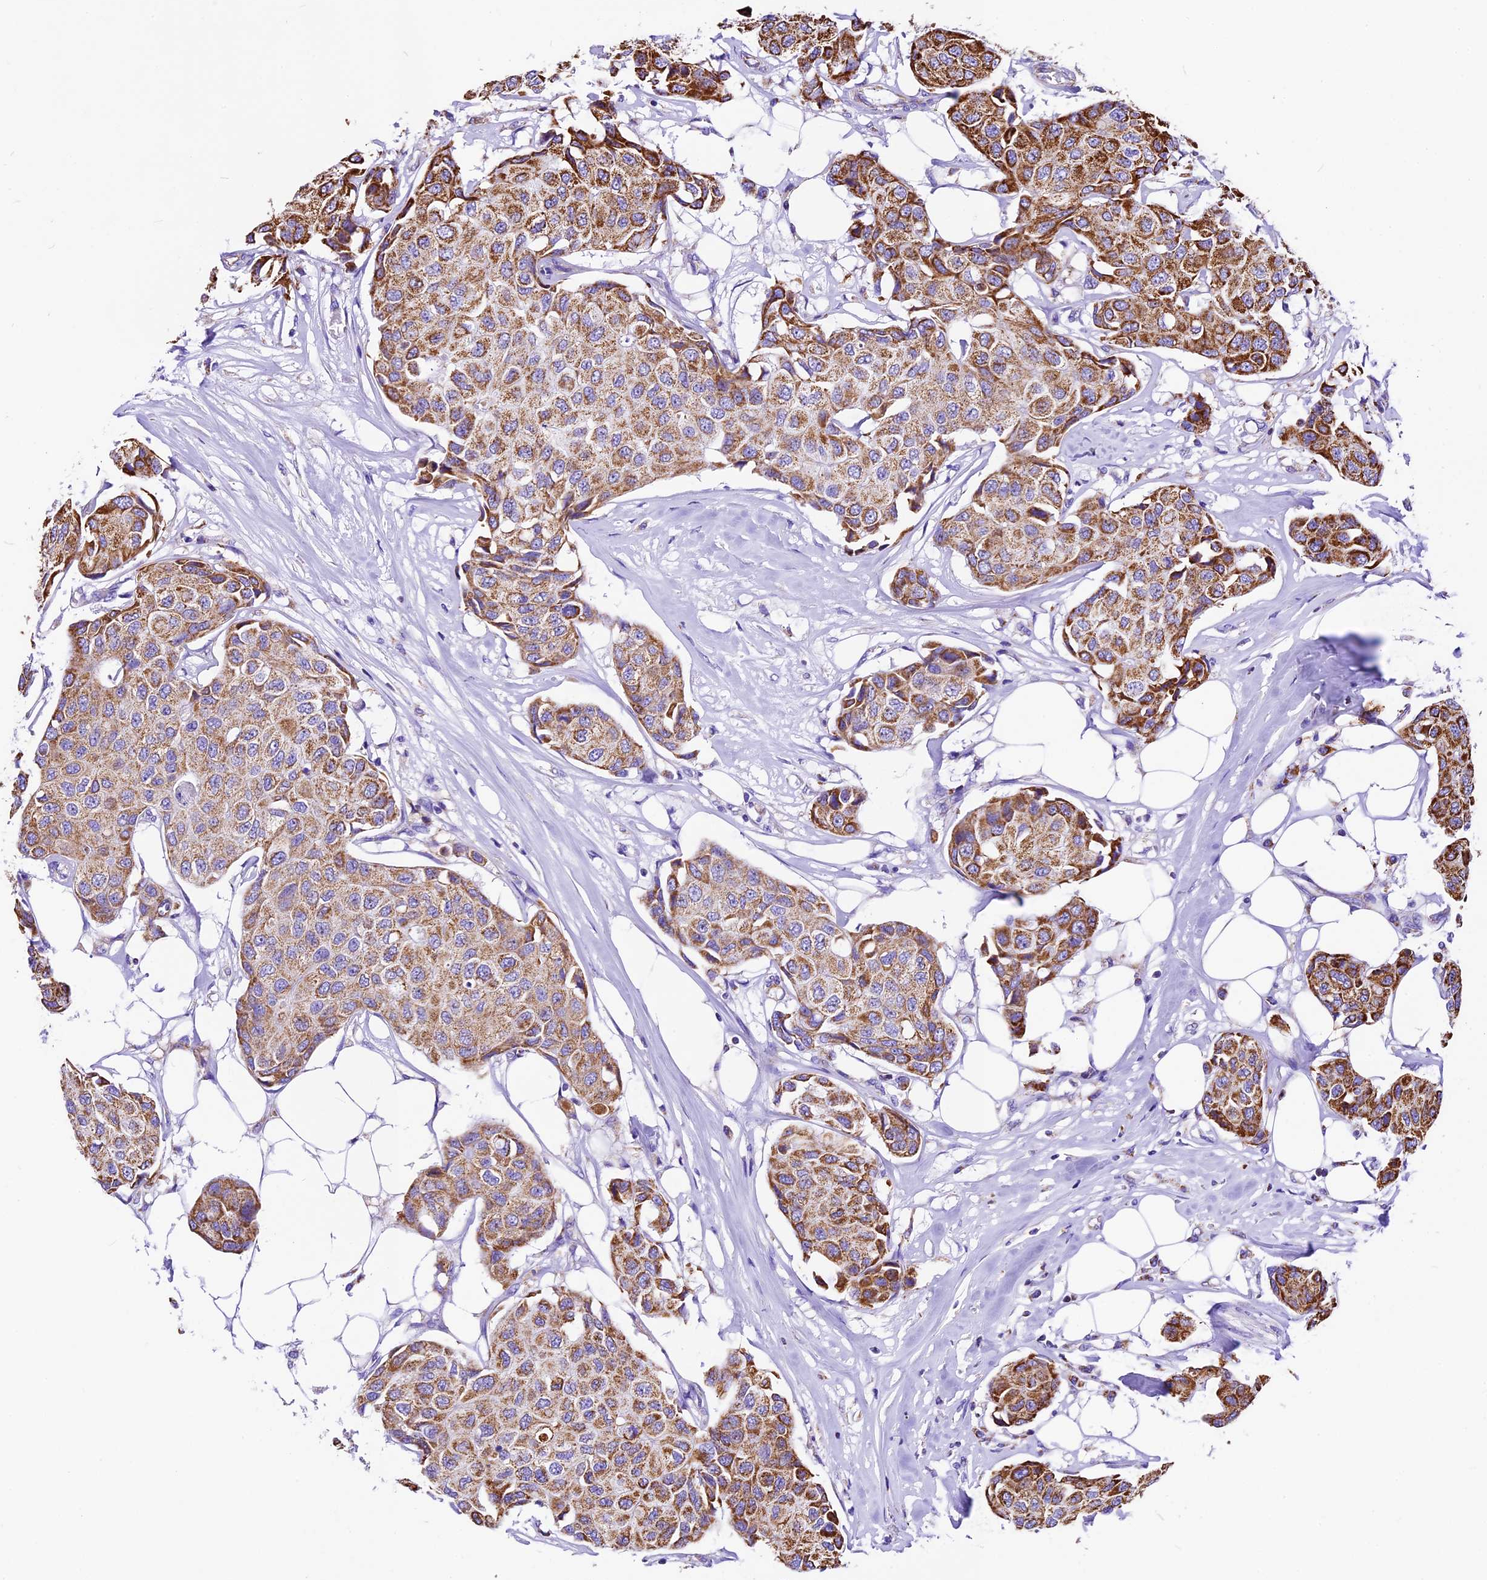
{"staining": {"intensity": "strong", "quantity": ">75%", "location": "cytoplasmic/membranous"}, "tissue": "breast cancer", "cell_type": "Tumor cells", "image_type": "cancer", "snomed": [{"axis": "morphology", "description": "Duct carcinoma"}, {"axis": "topography", "description": "Breast"}], "caption": "High-power microscopy captured an immunohistochemistry photomicrograph of breast cancer, revealing strong cytoplasmic/membranous expression in about >75% of tumor cells. (DAB IHC with brightfield microscopy, high magnification).", "gene": "DCAF5", "patient": {"sex": "female", "age": 80}}